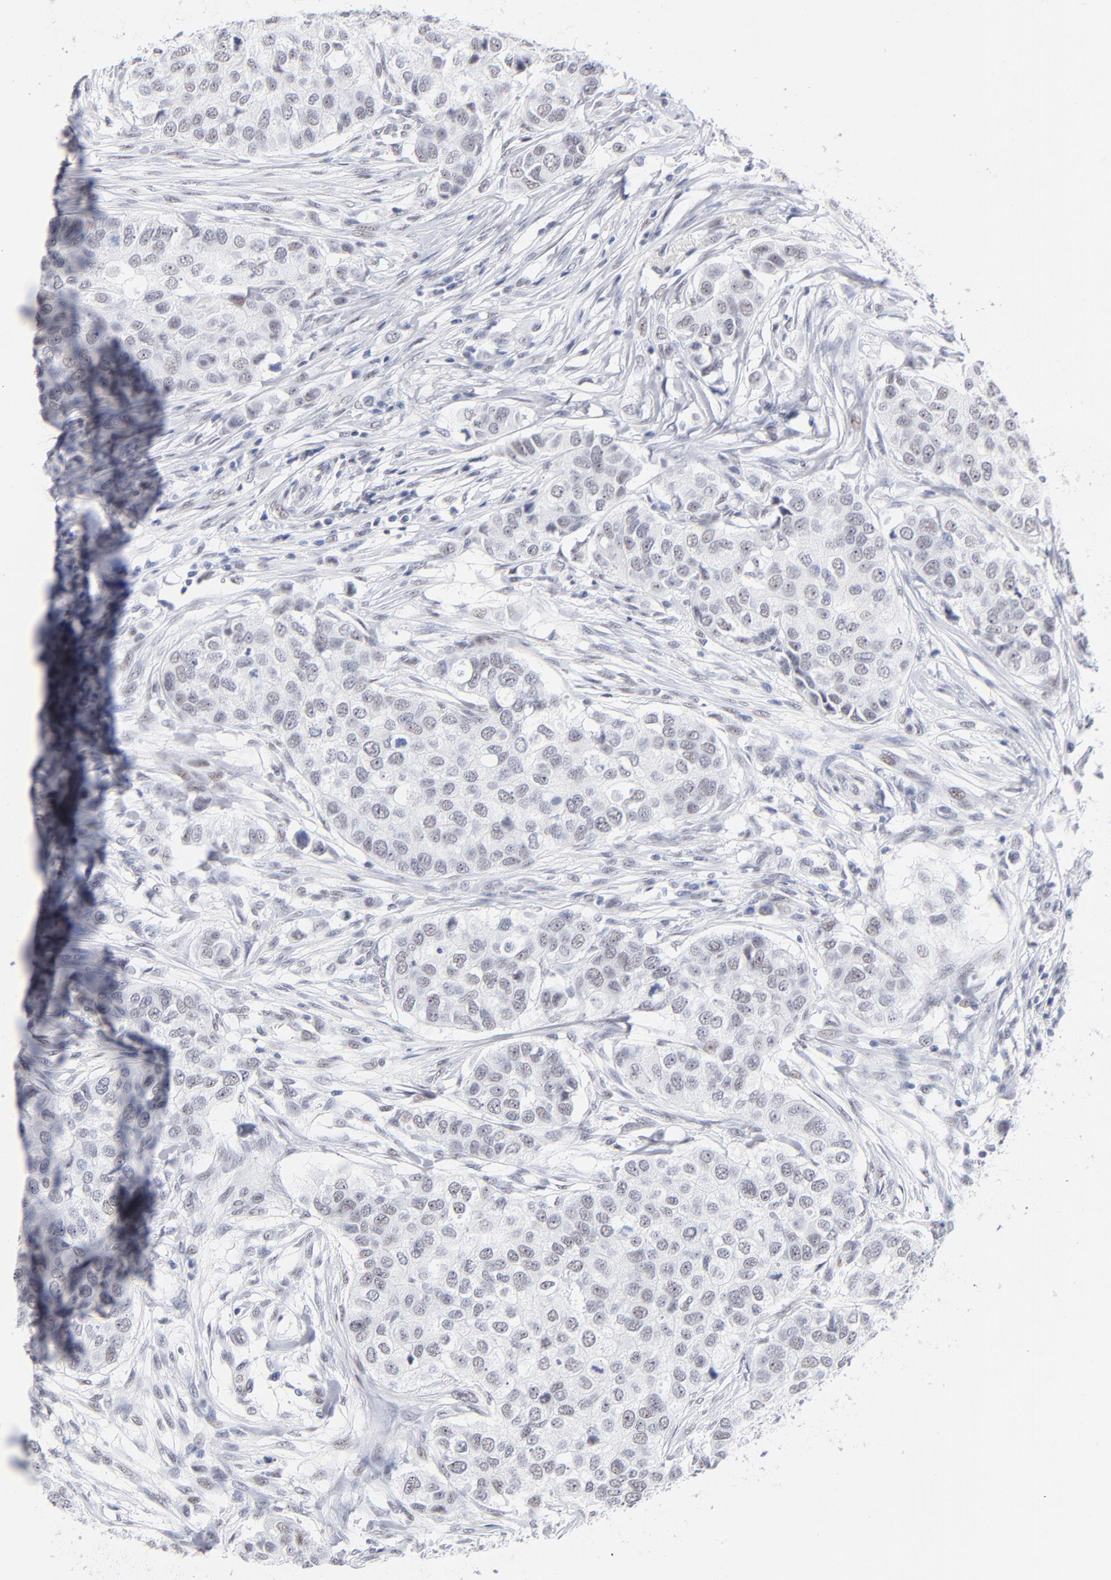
{"staining": {"intensity": "weak", "quantity": "<25%", "location": "nuclear"}, "tissue": "breast cancer", "cell_type": "Tumor cells", "image_type": "cancer", "snomed": [{"axis": "morphology", "description": "Normal tissue, NOS"}, {"axis": "morphology", "description": "Duct carcinoma"}, {"axis": "topography", "description": "Breast"}], "caption": "This is a histopathology image of immunohistochemistry (IHC) staining of breast cancer, which shows no expression in tumor cells.", "gene": "SNRPB", "patient": {"sex": "female", "age": 49}}